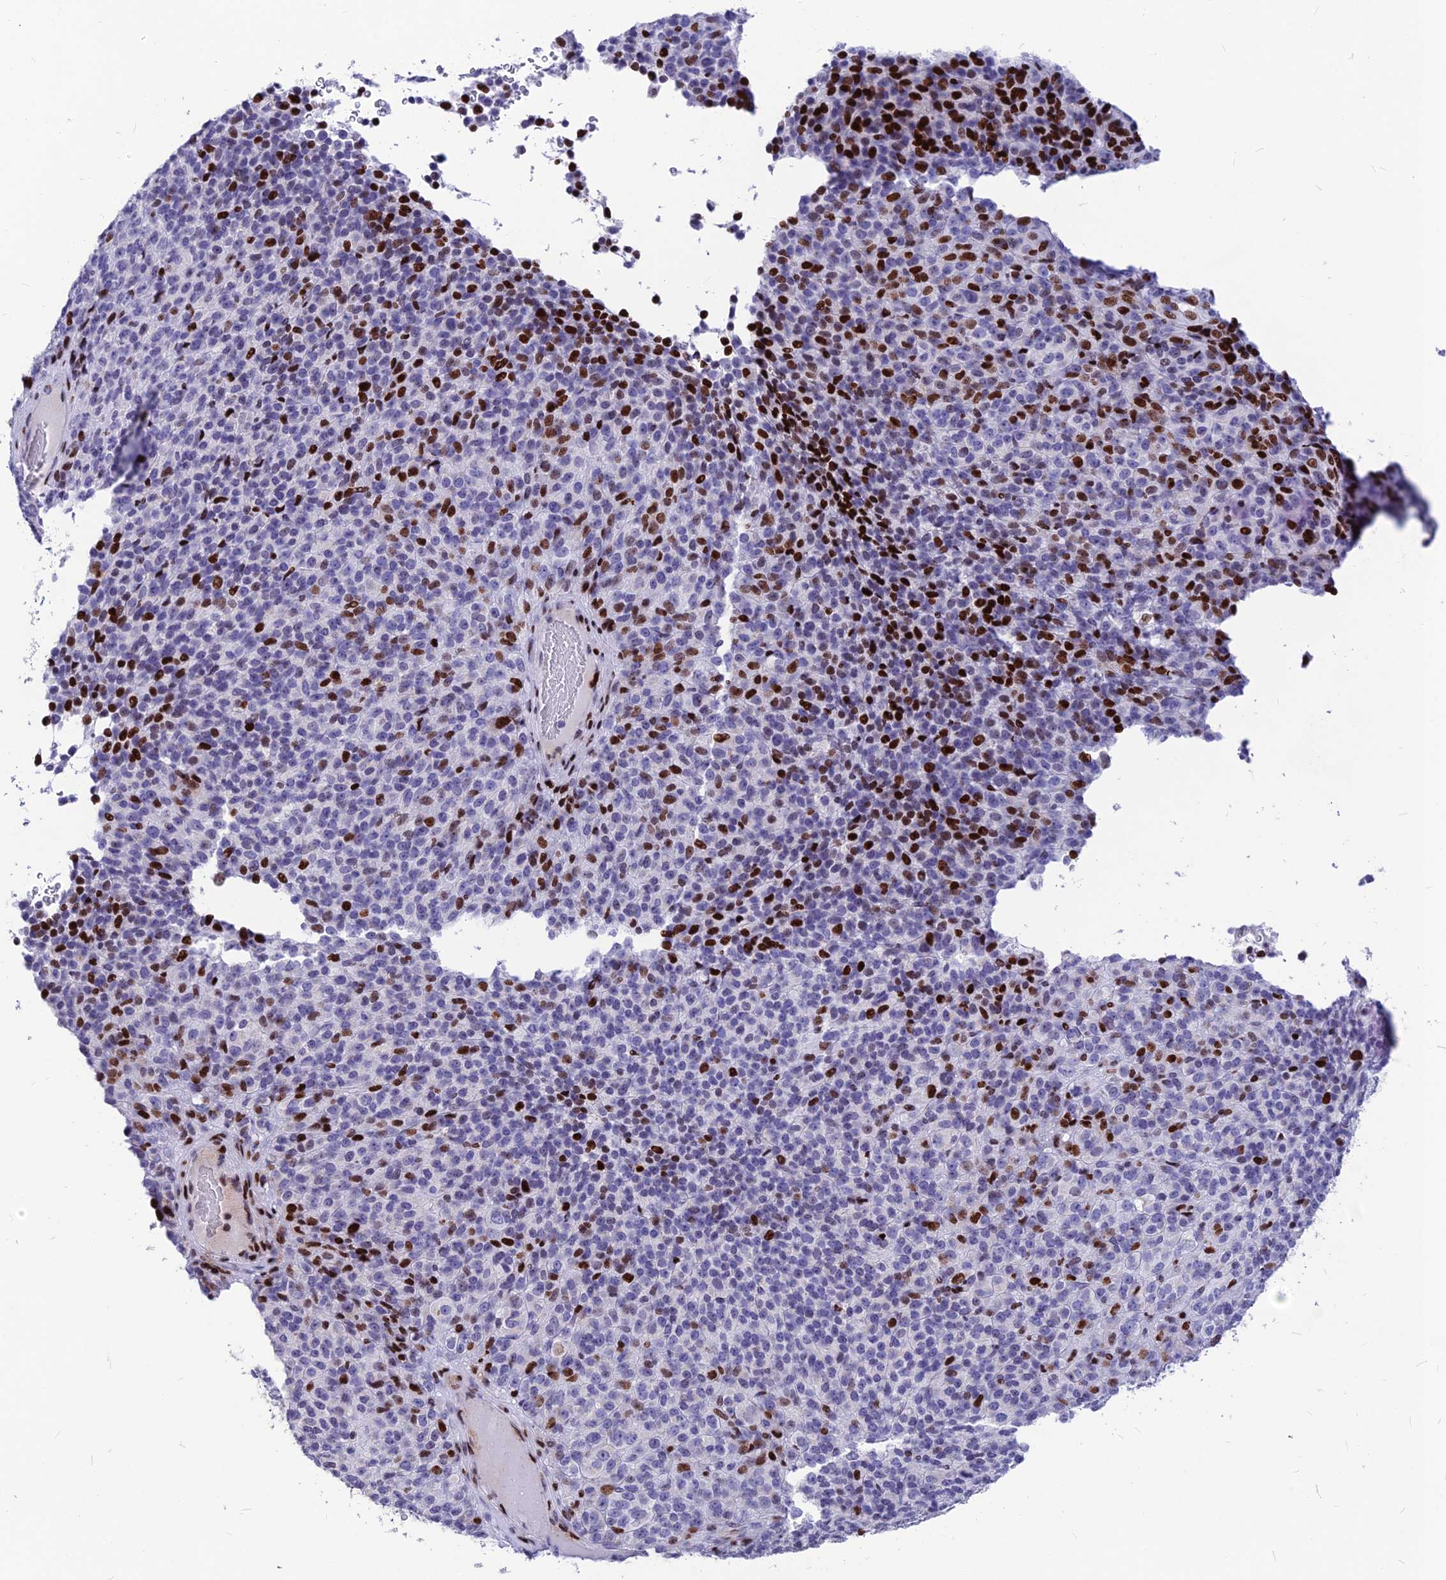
{"staining": {"intensity": "negative", "quantity": "none", "location": "none"}, "tissue": "melanoma", "cell_type": "Tumor cells", "image_type": "cancer", "snomed": [{"axis": "morphology", "description": "Malignant melanoma, Metastatic site"}, {"axis": "topography", "description": "Brain"}], "caption": "DAB immunohistochemical staining of human melanoma exhibits no significant staining in tumor cells.", "gene": "PRPS1", "patient": {"sex": "female", "age": 56}}